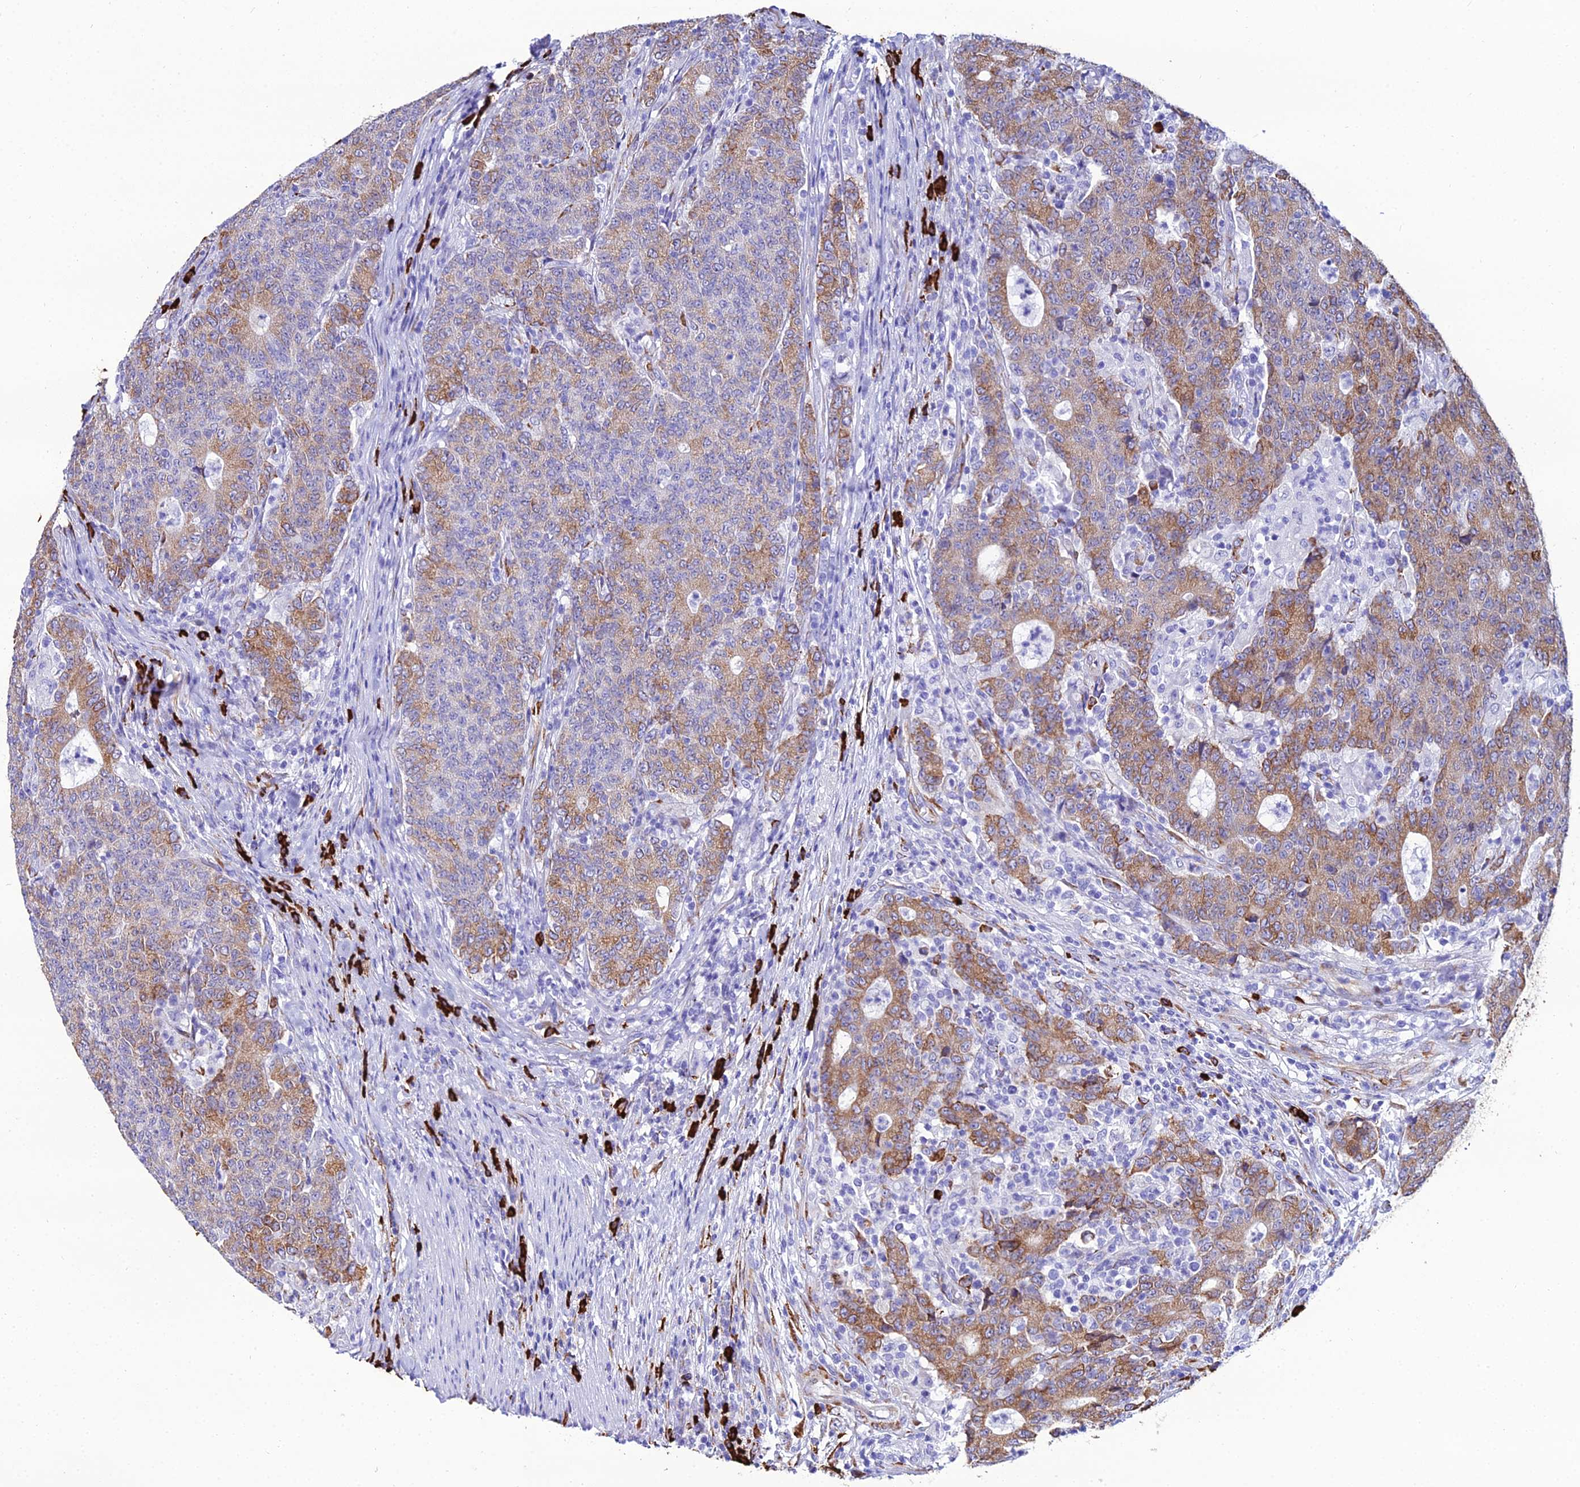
{"staining": {"intensity": "moderate", "quantity": "25%-75%", "location": "cytoplasmic/membranous"}, "tissue": "colorectal cancer", "cell_type": "Tumor cells", "image_type": "cancer", "snomed": [{"axis": "morphology", "description": "Adenocarcinoma, NOS"}, {"axis": "topography", "description": "Colon"}], "caption": "Immunohistochemical staining of human colorectal adenocarcinoma displays moderate cytoplasmic/membranous protein positivity in about 25%-75% of tumor cells.", "gene": "TXNDC5", "patient": {"sex": "female", "age": 75}}